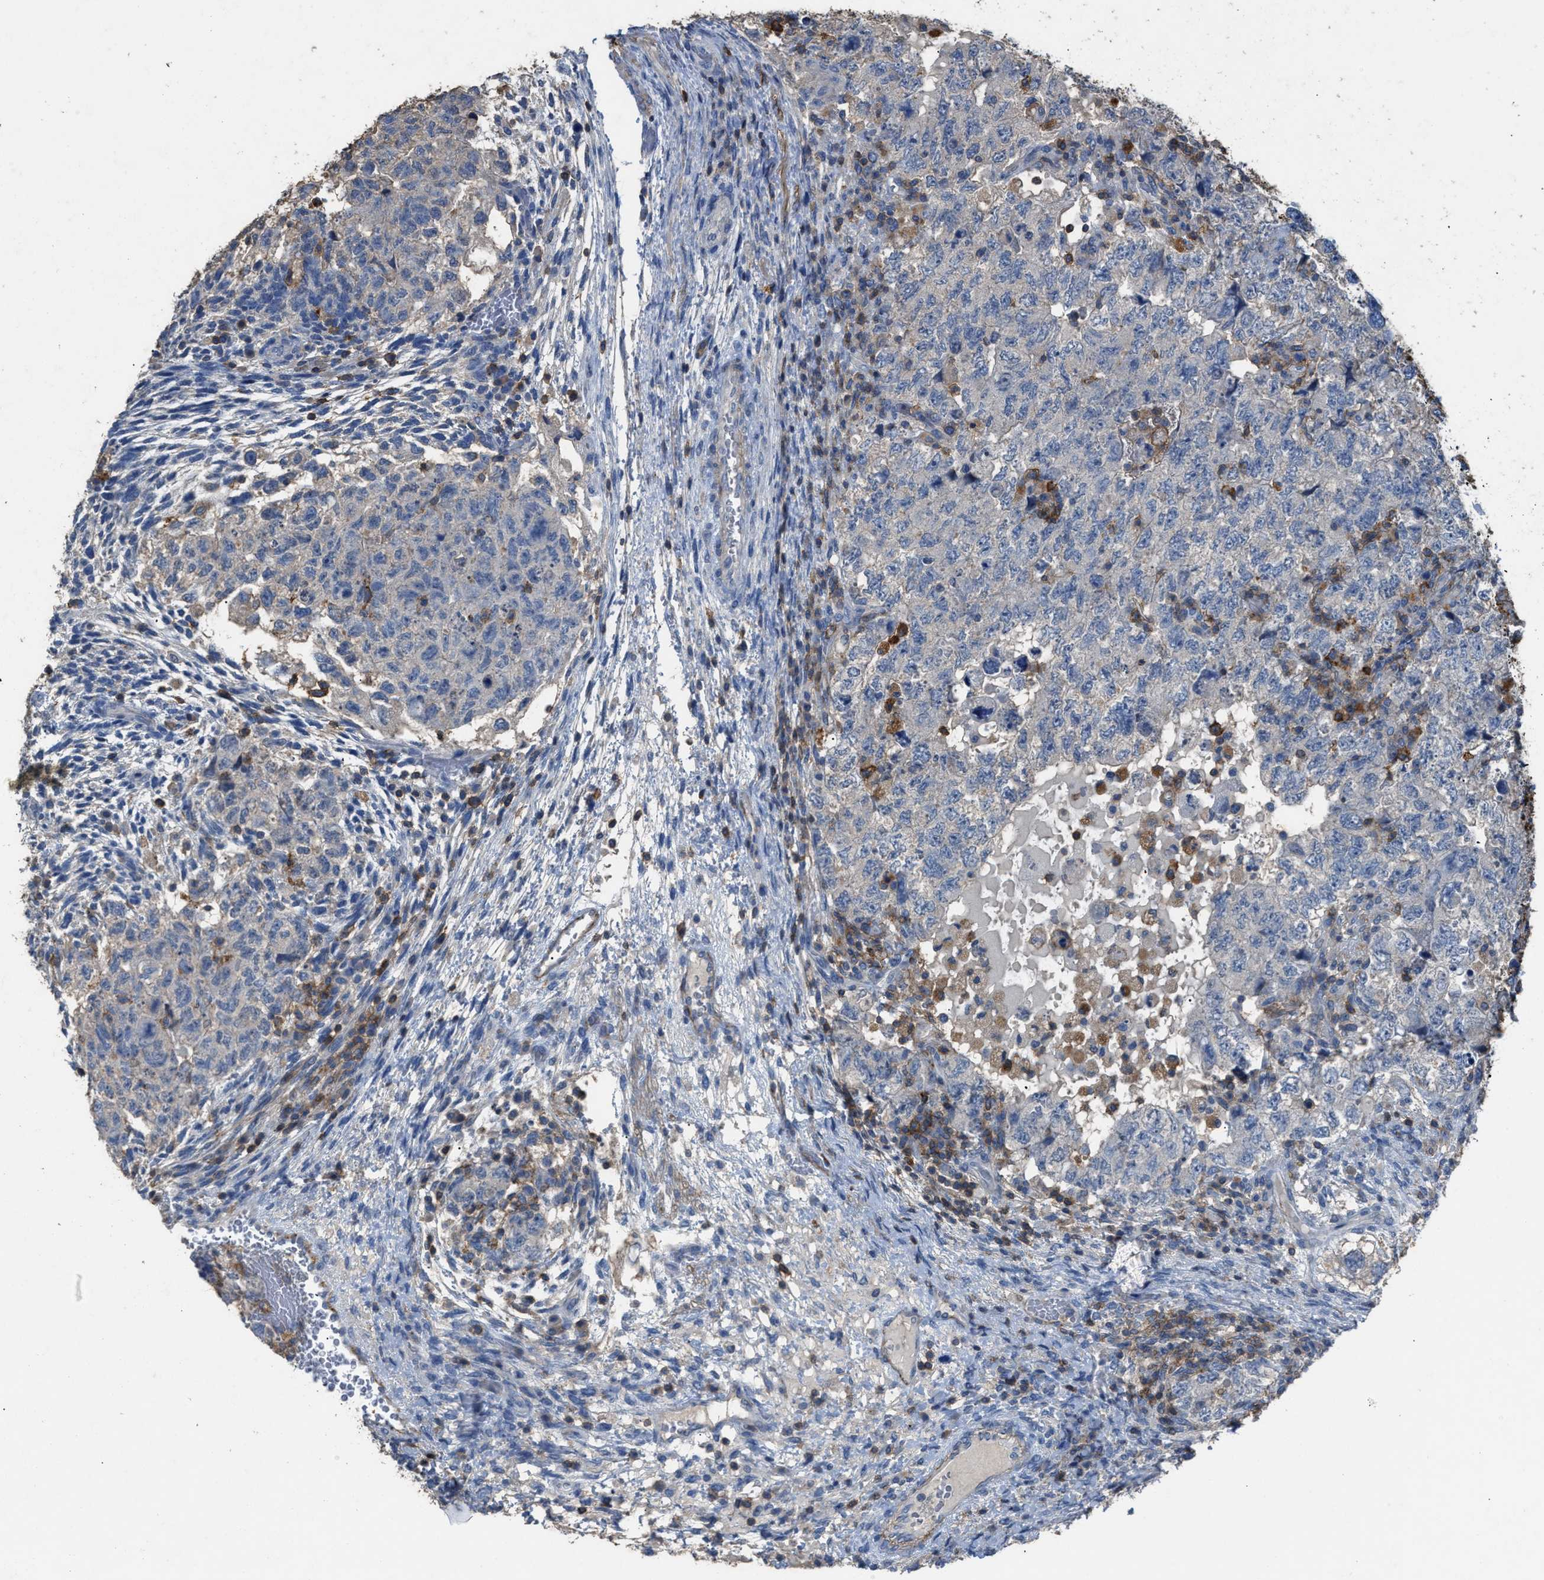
{"staining": {"intensity": "negative", "quantity": "none", "location": "none"}, "tissue": "testis cancer", "cell_type": "Tumor cells", "image_type": "cancer", "snomed": [{"axis": "morphology", "description": "Carcinoma, Embryonal, NOS"}, {"axis": "topography", "description": "Testis"}], "caption": "High magnification brightfield microscopy of testis embryonal carcinoma stained with DAB (3,3'-diaminobenzidine) (brown) and counterstained with hematoxylin (blue): tumor cells show no significant staining.", "gene": "OR51E1", "patient": {"sex": "male", "age": 36}}